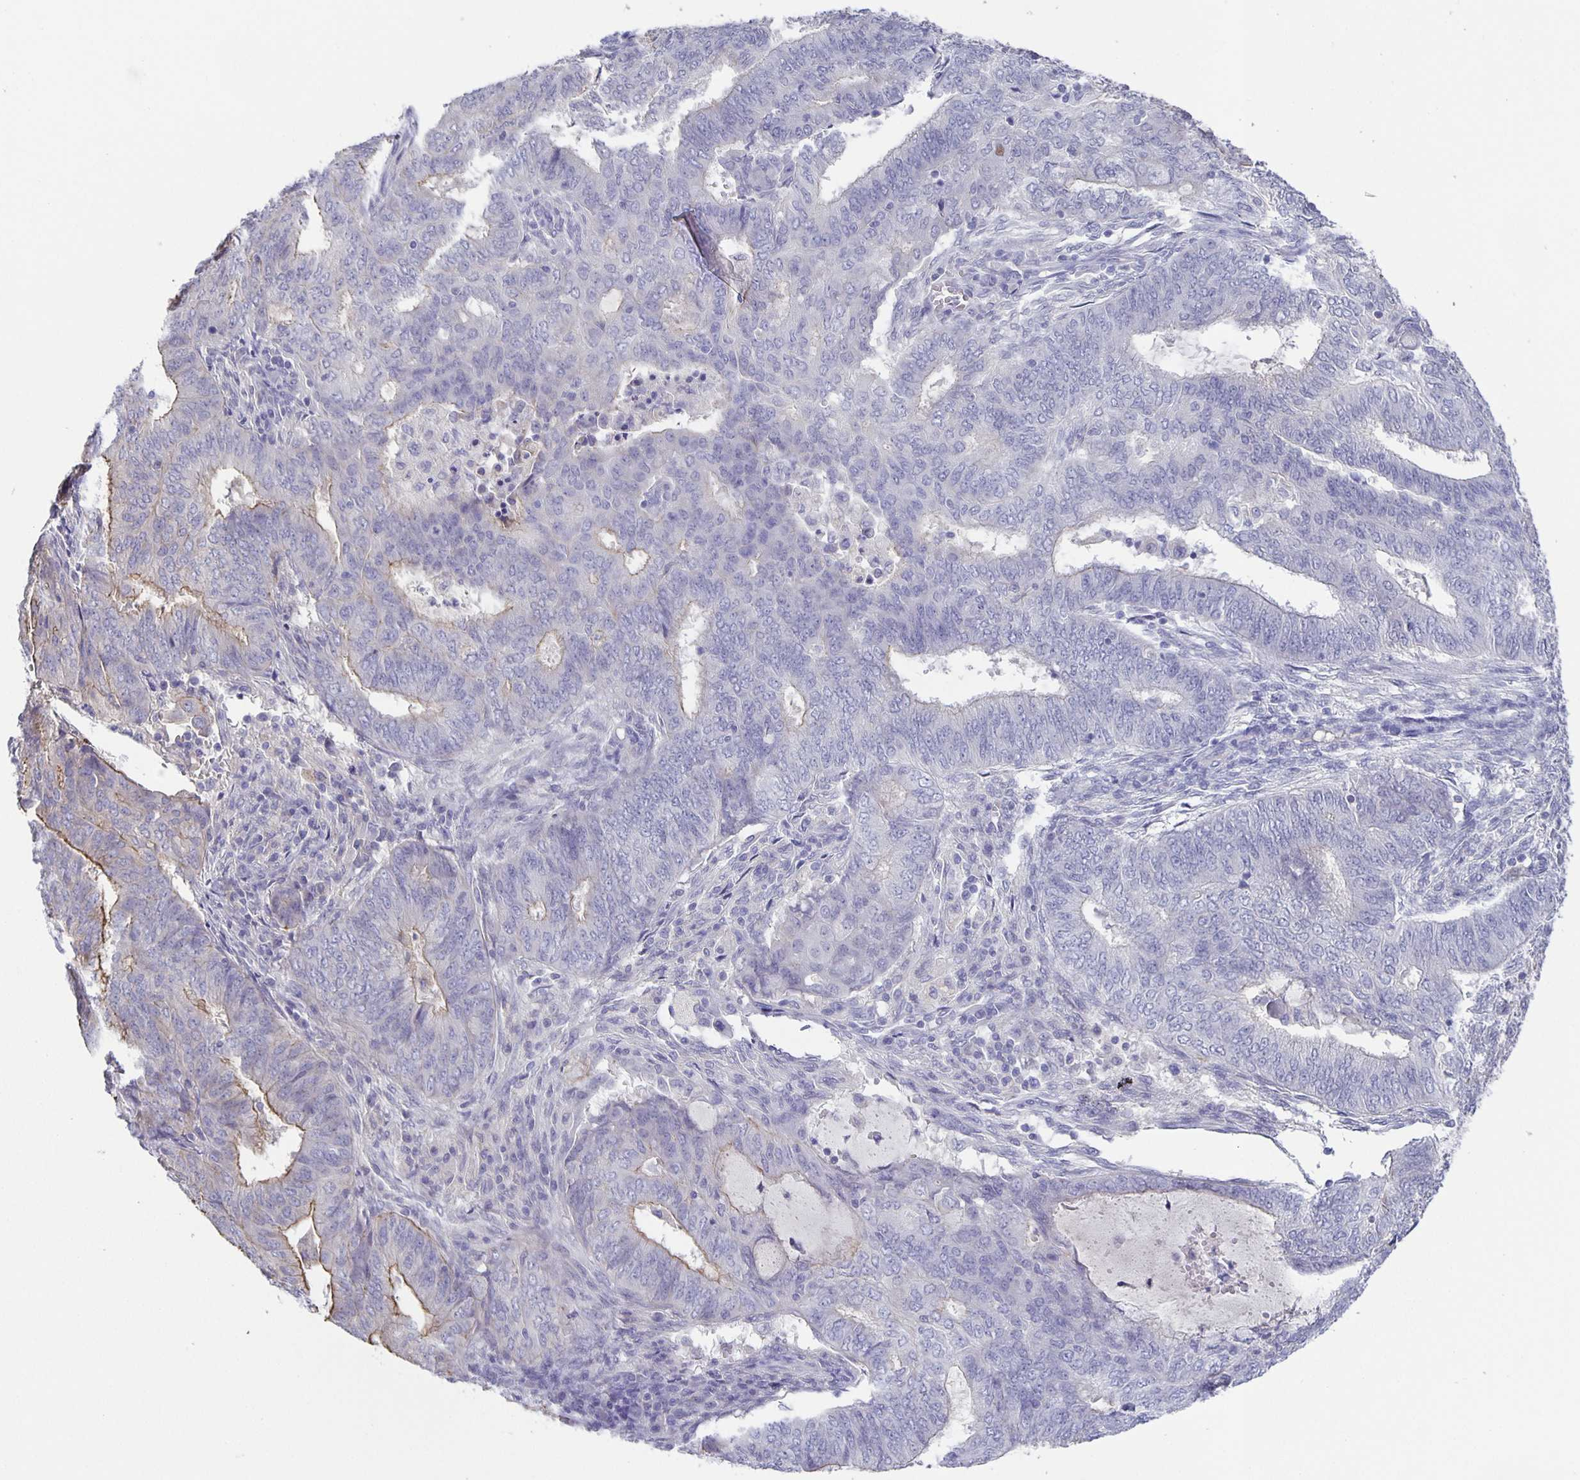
{"staining": {"intensity": "moderate", "quantity": "<25%", "location": "cytoplasmic/membranous"}, "tissue": "endometrial cancer", "cell_type": "Tumor cells", "image_type": "cancer", "snomed": [{"axis": "morphology", "description": "Adenocarcinoma, NOS"}, {"axis": "topography", "description": "Endometrium"}], "caption": "This image shows adenocarcinoma (endometrial) stained with IHC to label a protein in brown. The cytoplasmic/membranous of tumor cells show moderate positivity for the protein. Nuclei are counter-stained blue.", "gene": "PTPN3", "patient": {"sex": "female", "age": 62}}